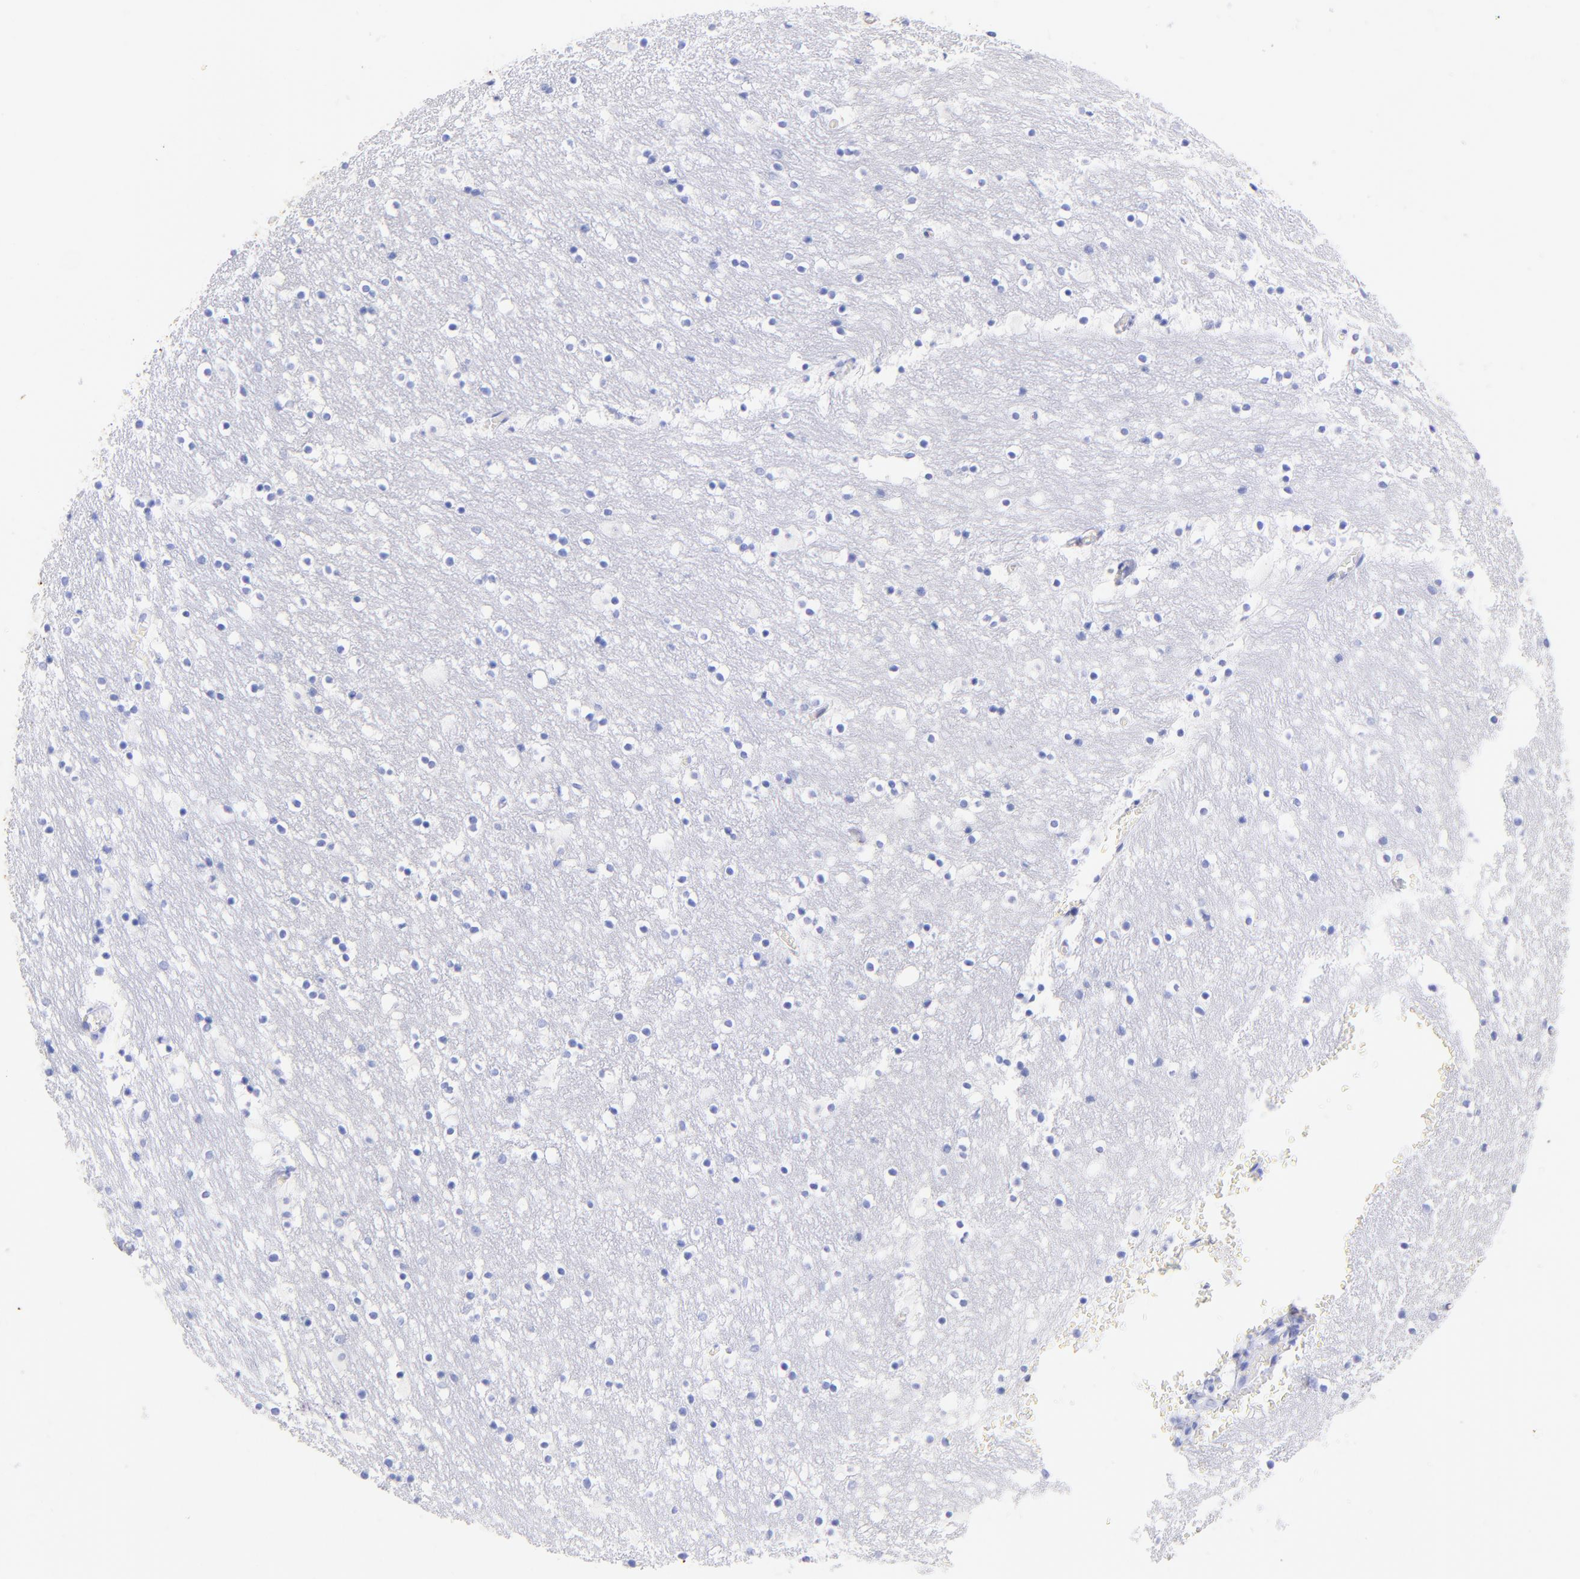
{"staining": {"intensity": "negative", "quantity": "none", "location": "none"}, "tissue": "caudate", "cell_type": "Glial cells", "image_type": "normal", "snomed": [{"axis": "morphology", "description": "Normal tissue, NOS"}, {"axis": "topography", "description": "Lateral ventricle wall"}], "caption": "Immunohistochemical staining of benign human caudate exhibits no significant staining in glial cells.", "gene": "KRT19", "patient": {"sex": "male", "age": 45}}